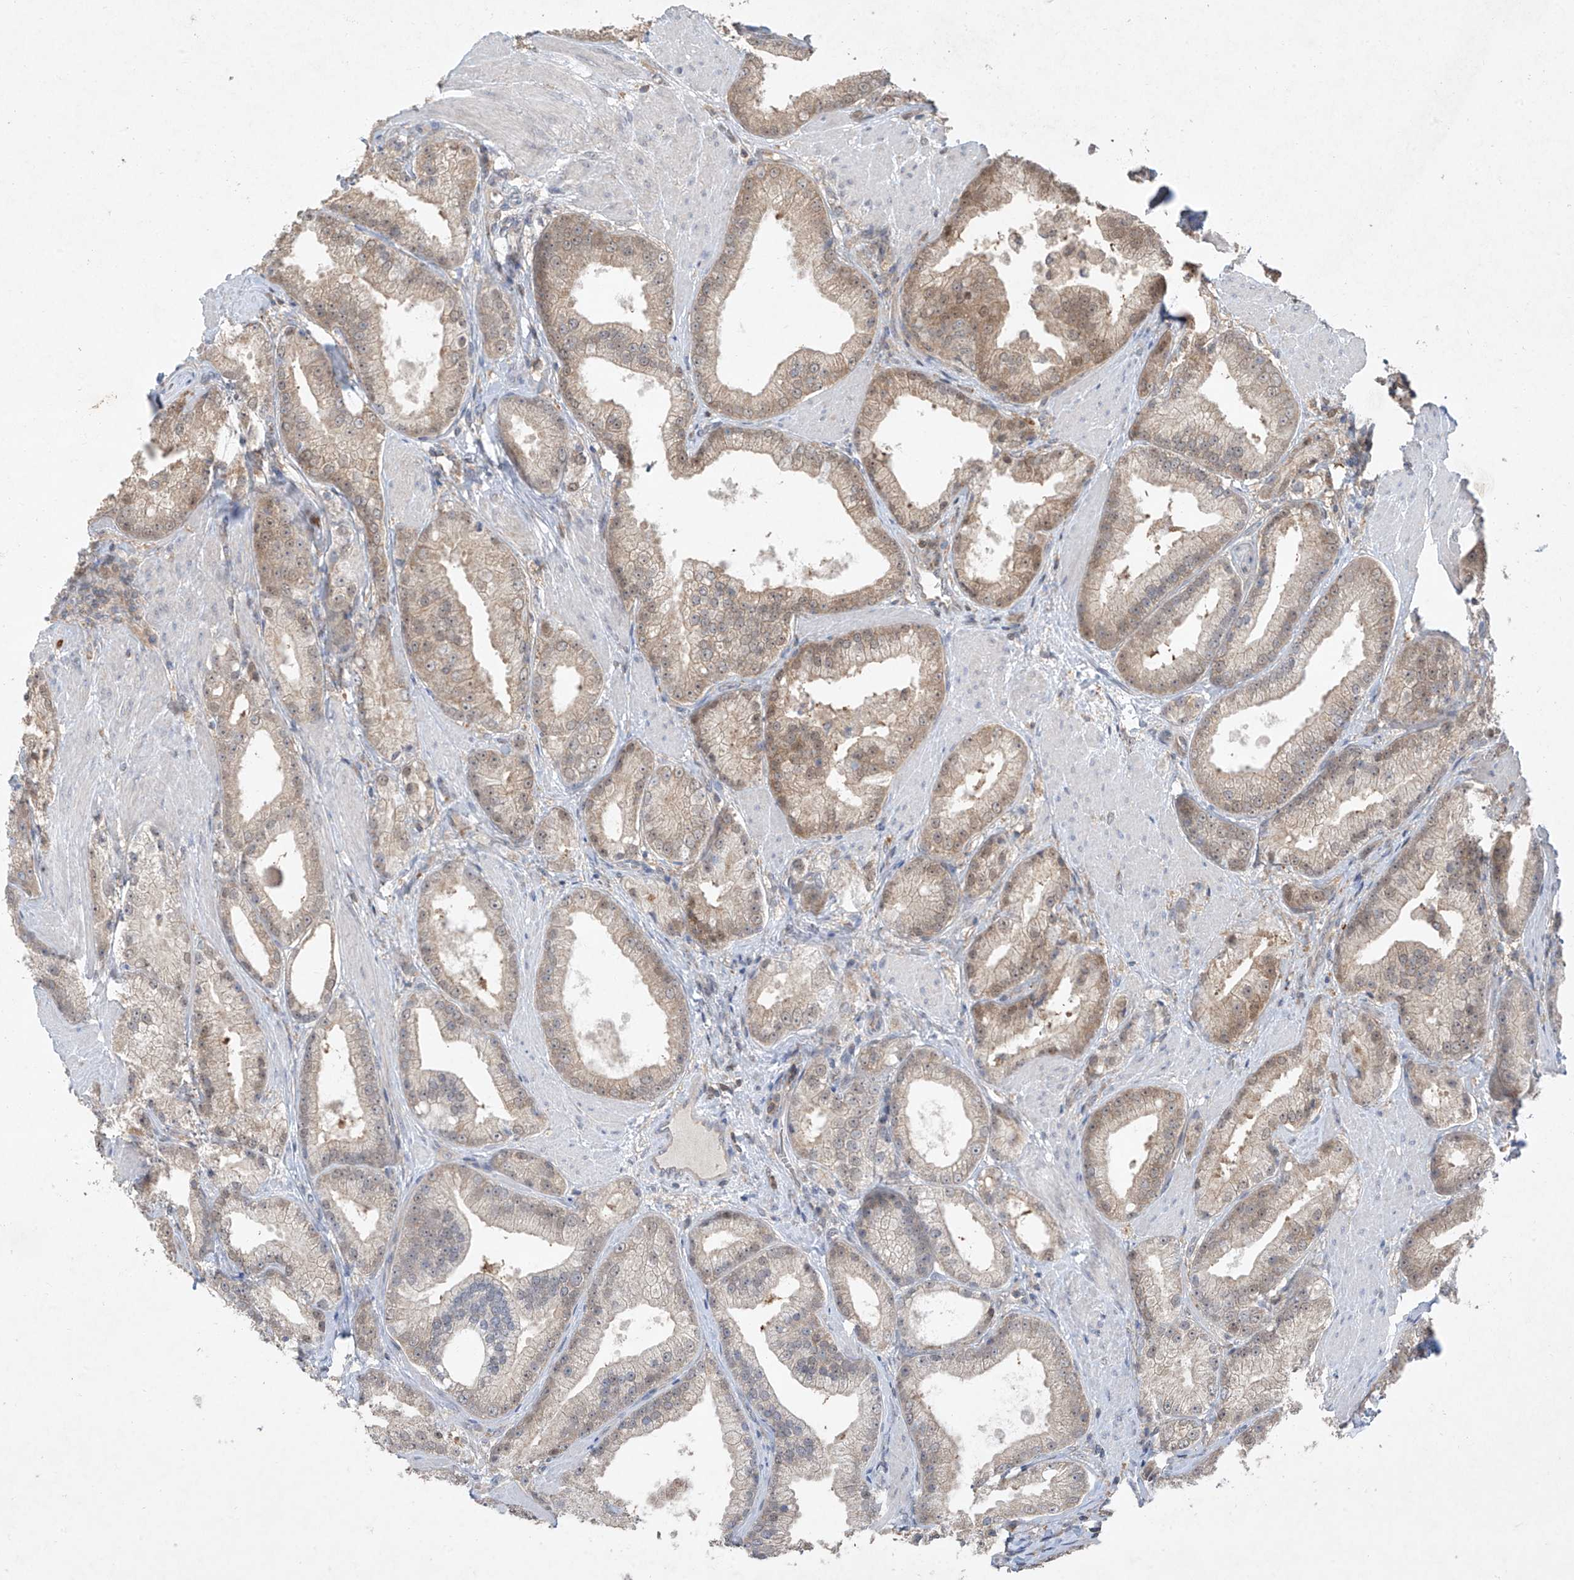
{"staining": {"intensity": "moderate", "quantity": "<25%", "location": "cytoplasmic/membranous"}, "tissue": "prostate cancer", "cell_type": "Tumor cells", "image_type": "cancer", "snomed": [{"axis": "morphology", "description": "Adenocarcinoma, Low grade"}, {"axis": "topography", "description": "Prostate"}], "caption": "A low amount of moderate cytoplasmic/membranous staining is seen in approximately <25% of tumor cells in prostate adenocarcinoma (low-grade) tissue. Immunohistochemistry (ihc) stains the protein in brown and the nuclei are stained blue.", "gene": "ZNF358", "patient": {"sex": "male", "age": 67}}